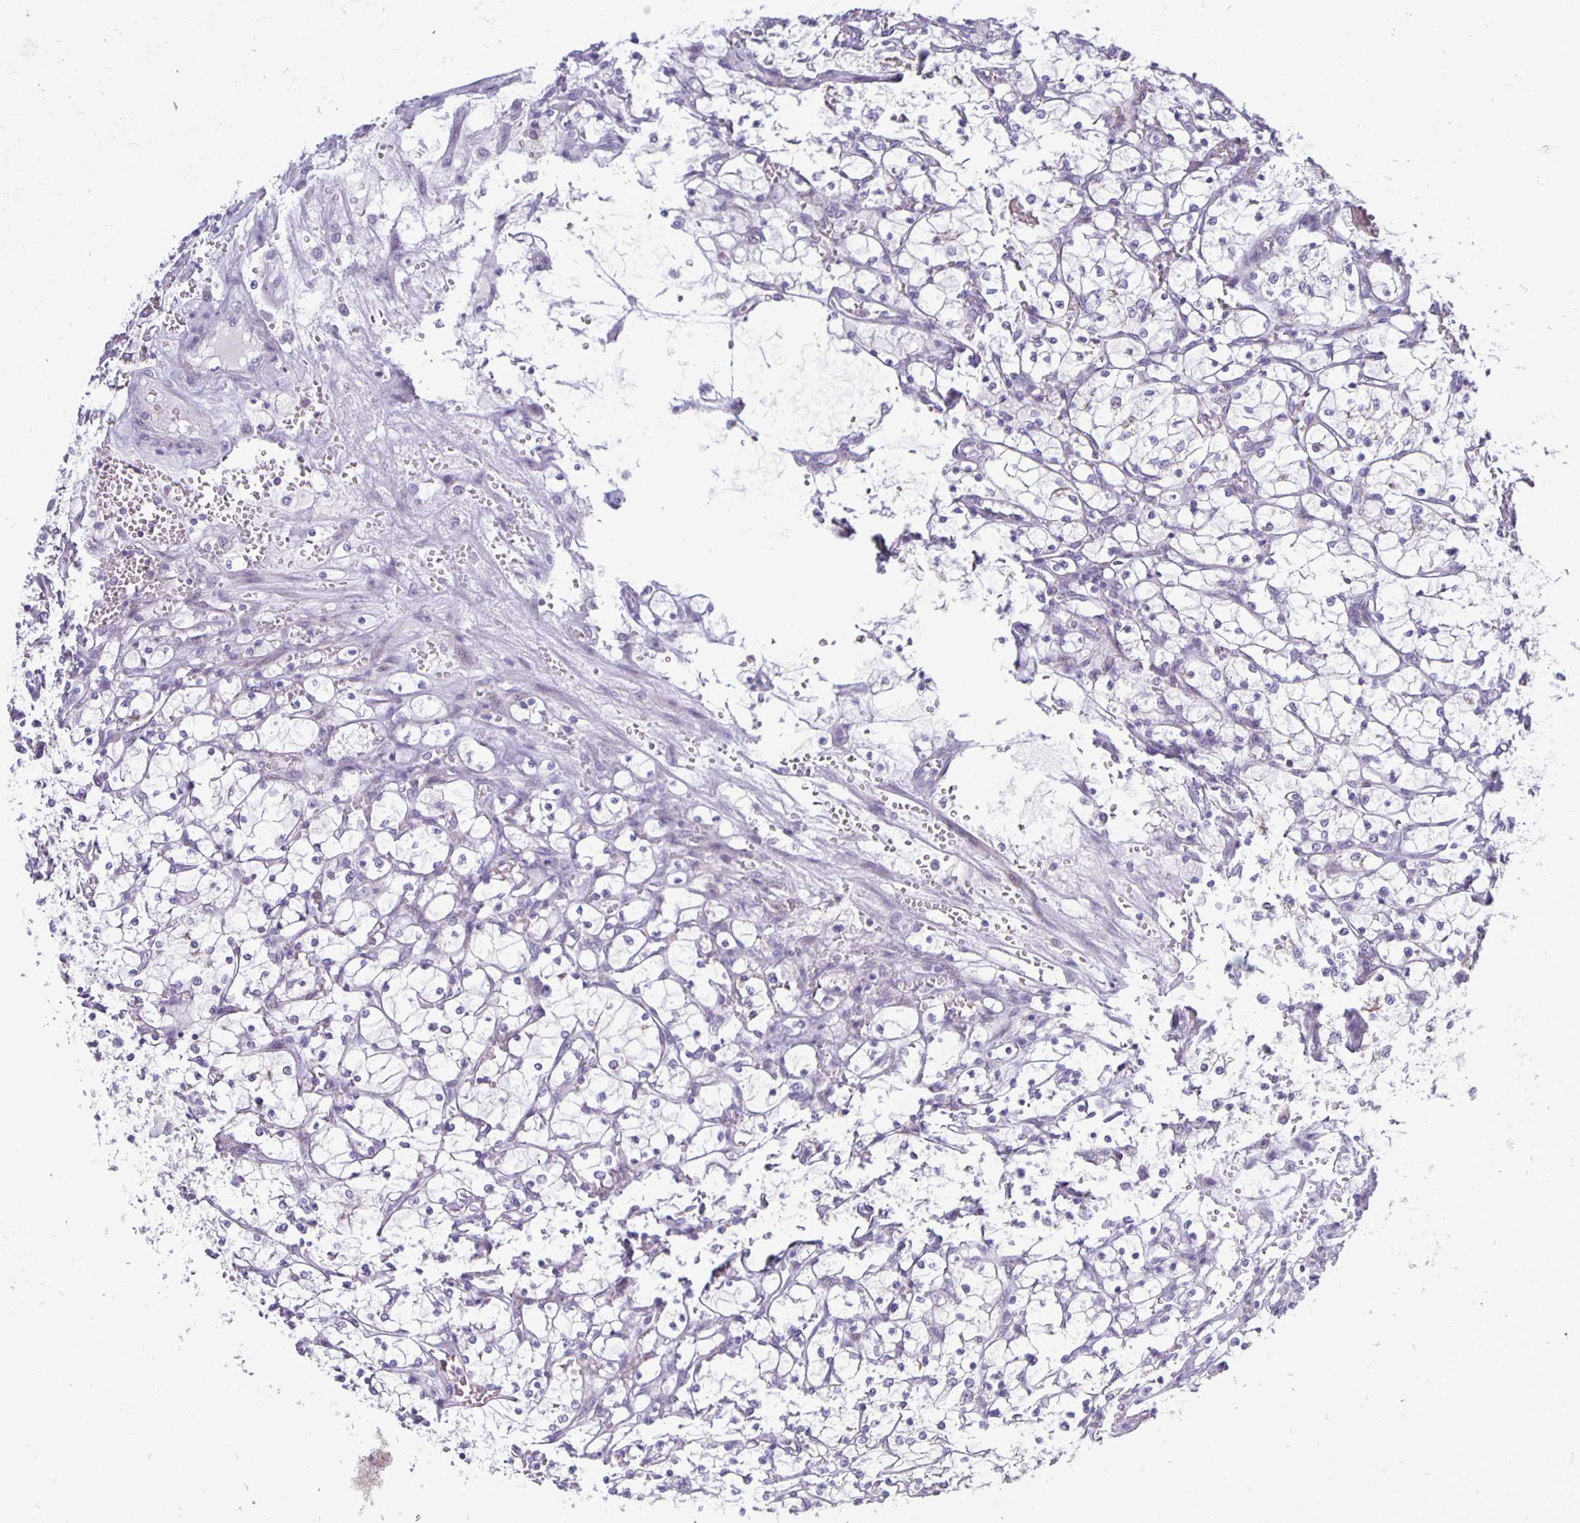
{"staining": {"intensity": "negative", "quantity": "none", "location": "none"}, "tissue": "renal cancer", "cell_type": "Tumor cells", "image_type": "cancer", "snomed": [{"axis": "morphology", "description": "Adenocarcinoma, NOS"}, {"axis": "topography", "description": "Kidney"}], "caption": "A micrograph of renal cancer stained for a protein shows no brown staining in tumor cells. Nuclei are stained in blue.", "gene": "ERBB2", "patient": {"sex": "female", "age": 69}}